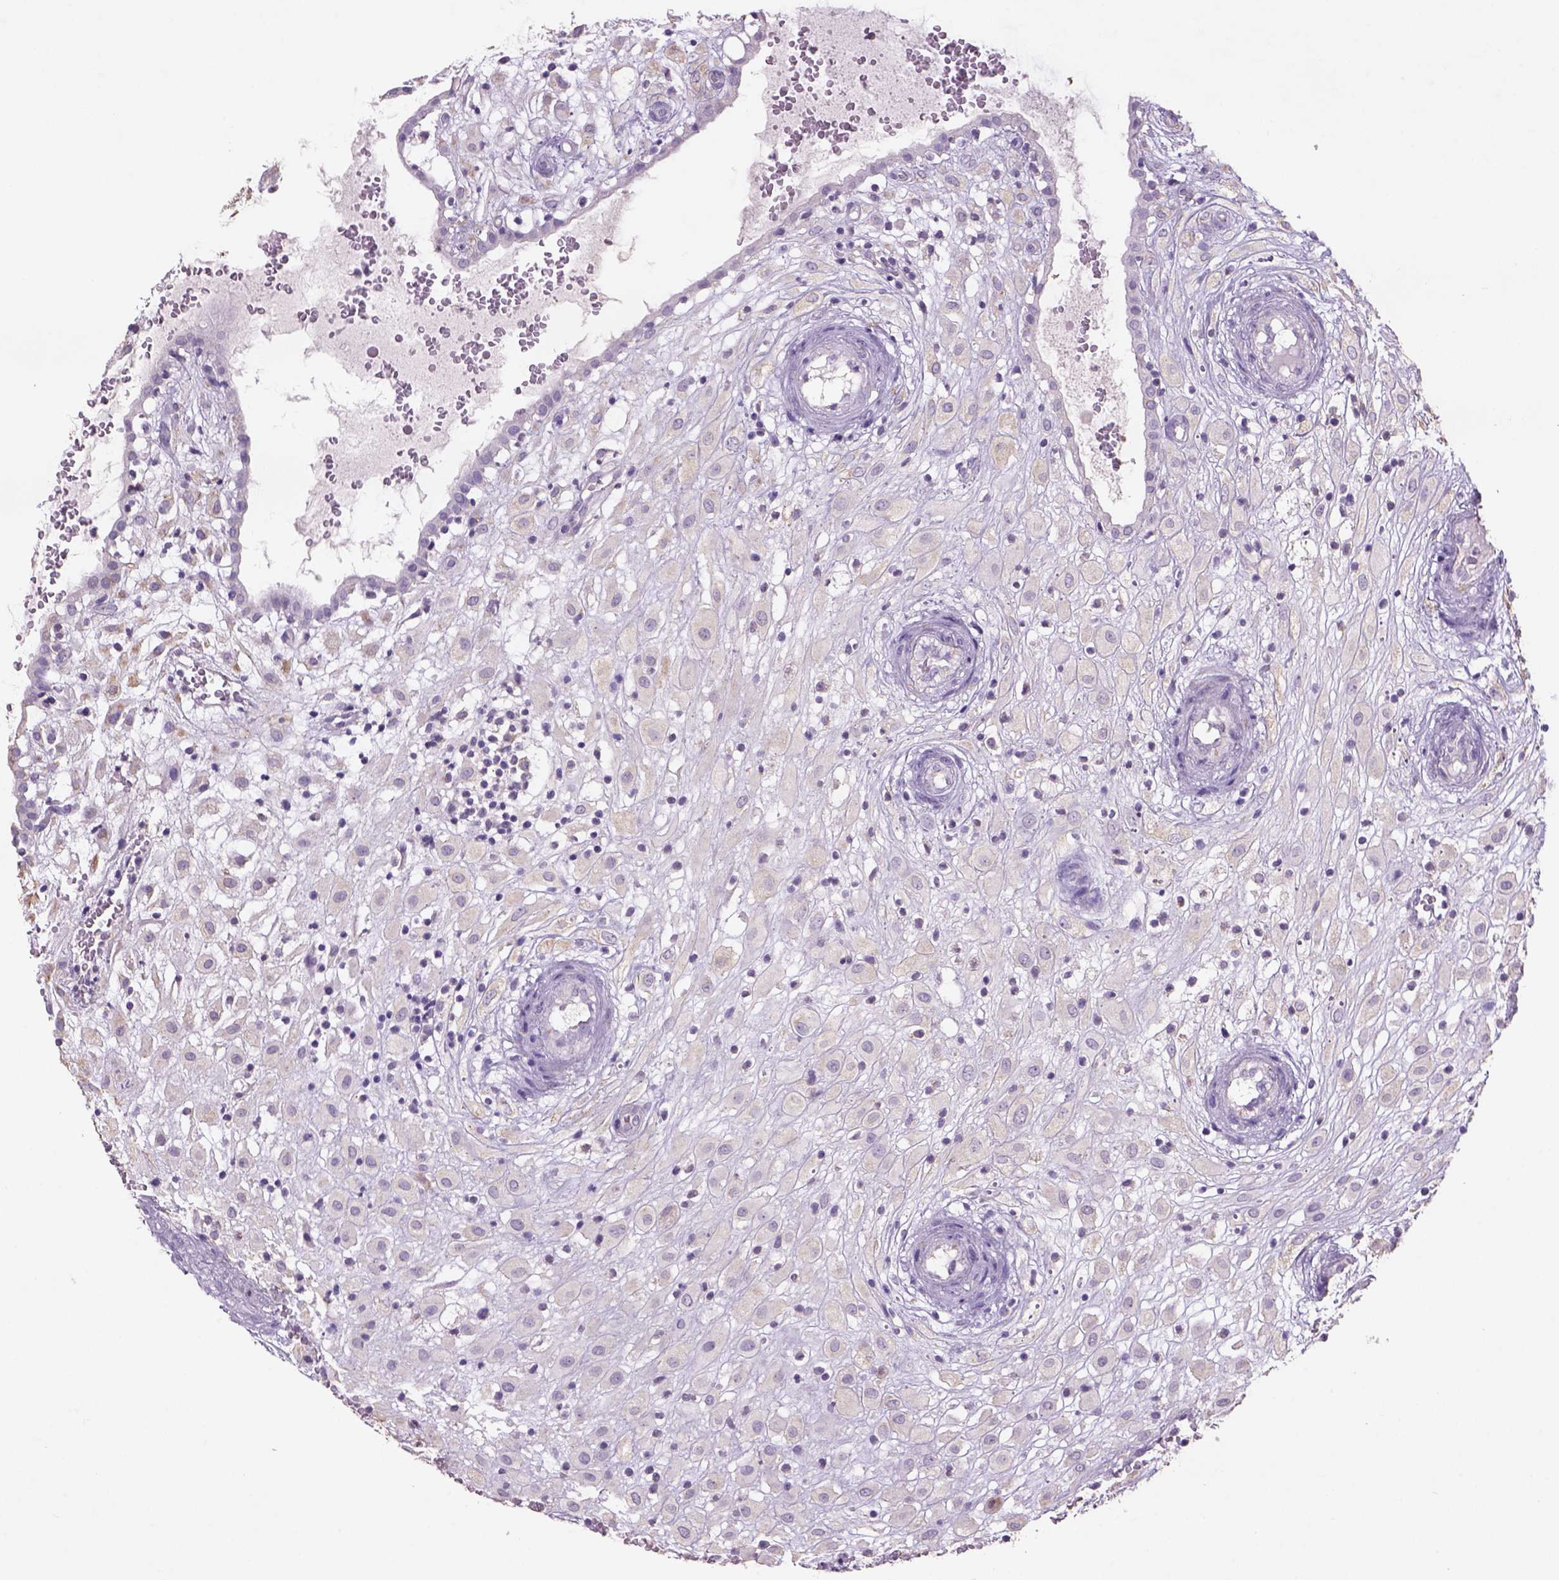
{"staining": {"intensity": "weak", "quantity": "<25%", "location": "cytoplasmic/membranous"}, "tissue": "placenta", "cell_type": "Decidual cells", "image_type": "normal", "snomed": [{"axis": "morphology", "description": "Normal tissue, NOS"}, {"axis": "topography", "description": "Placenta"}], "caption": "High magnification brightfield microscopy of normal placenta stained with DAB (brown) and counterstained with hematoxylin (blue): decidual cells show no significant expression.", "gene": "NAALAD2", "patient": {"sex": "female", "age": 24}}